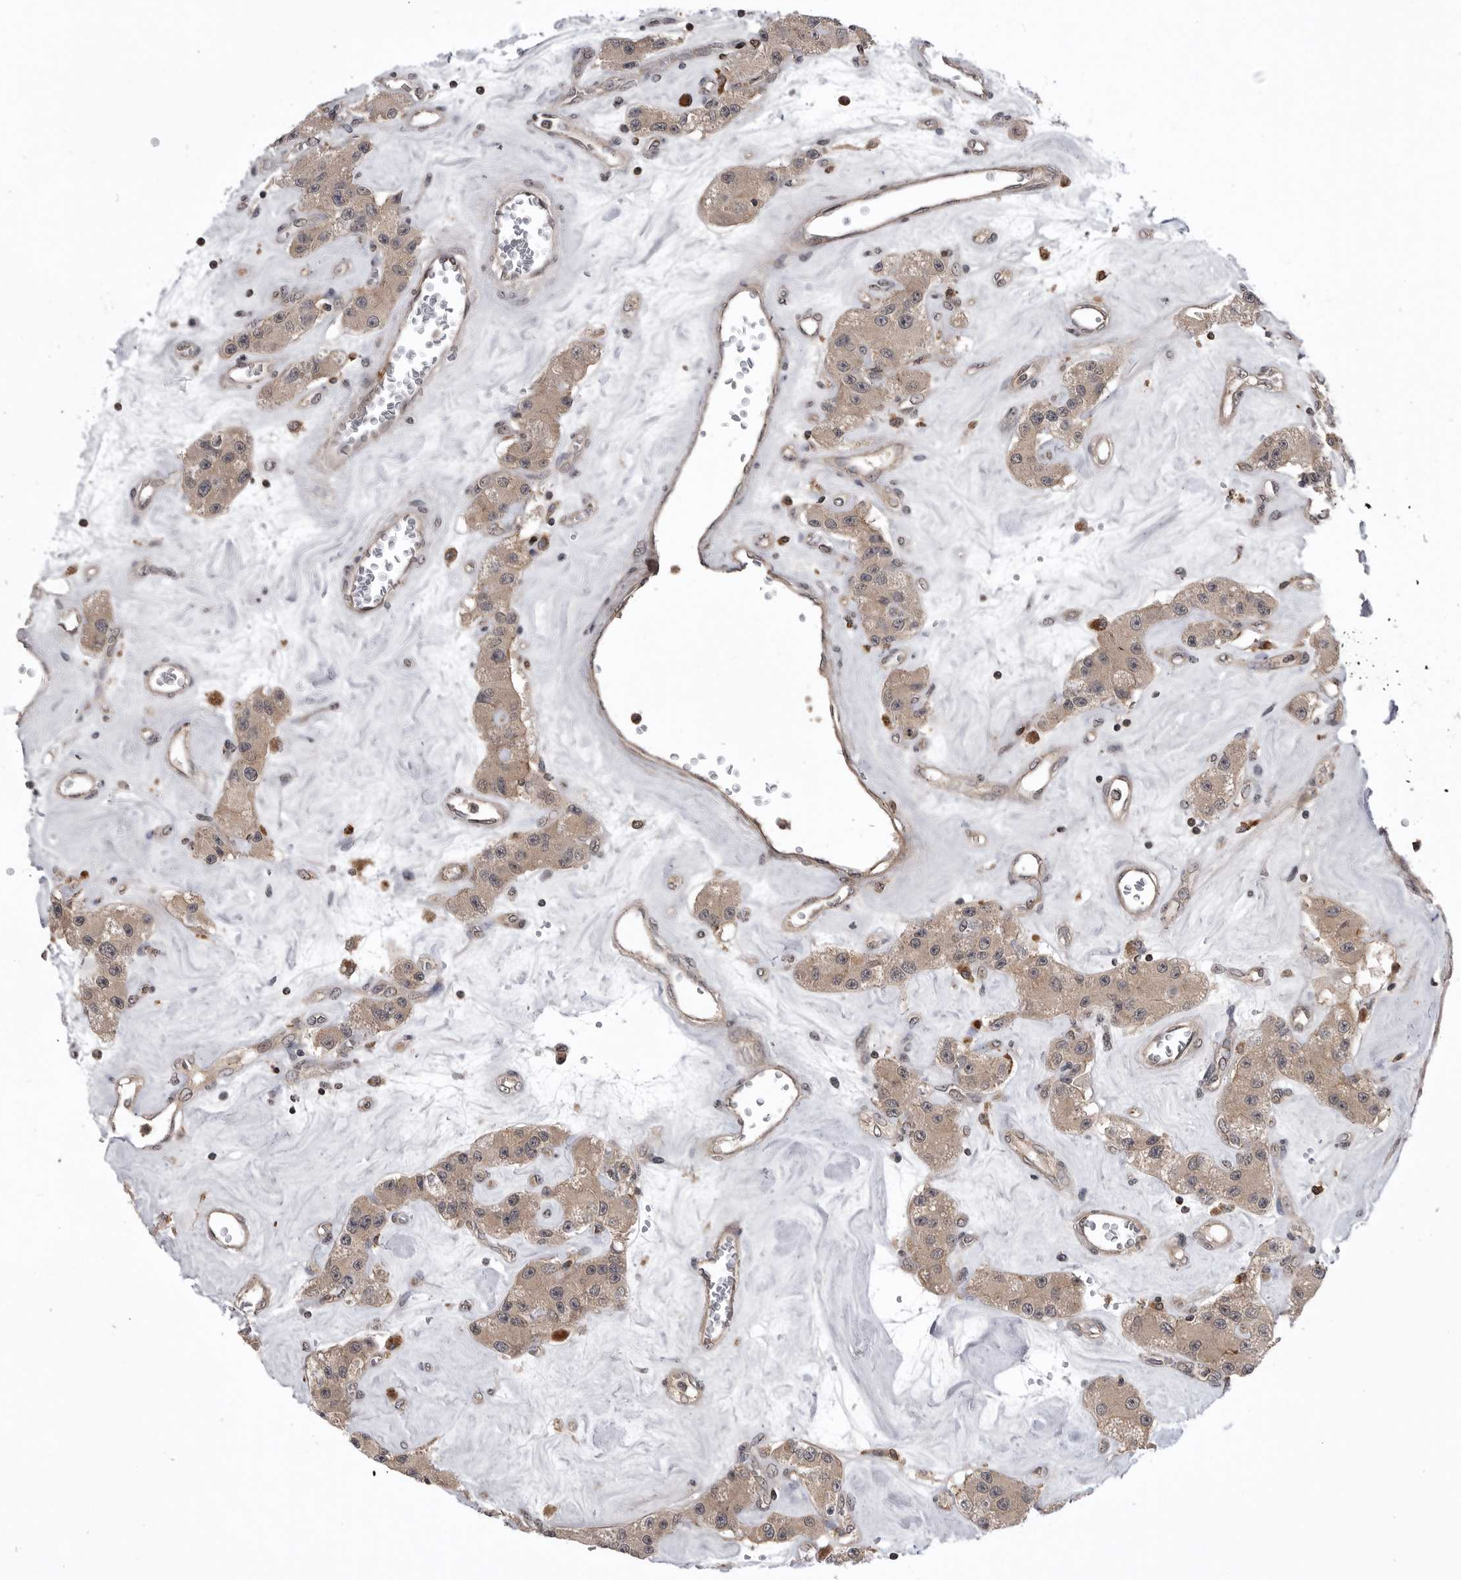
{"staining": {"intensity": "weak", "quantity": ">75%", "location": "cytoplasmic/membranous"}, "tissue": "carcinoid", "cell_type": "Tumor cells", "image_type": "cancer", "snomed": [{"axis": "morphology", "description": "Carcinoid, malignant, NOS"}, {"axis": "topography", "description": "Pancreas"}], "caption": "Immunohistochemistry (IHC) image of neoplastic tissue: carcinoid stained using IHC shows low levels of weak protein expression localized specifically in the cytoplasmic/membranous of tumor cells, appearing as a cytoplasmic/membranous brown color.", "gene": "AOAH", "patient": {"sex": "male", "age": 41}}